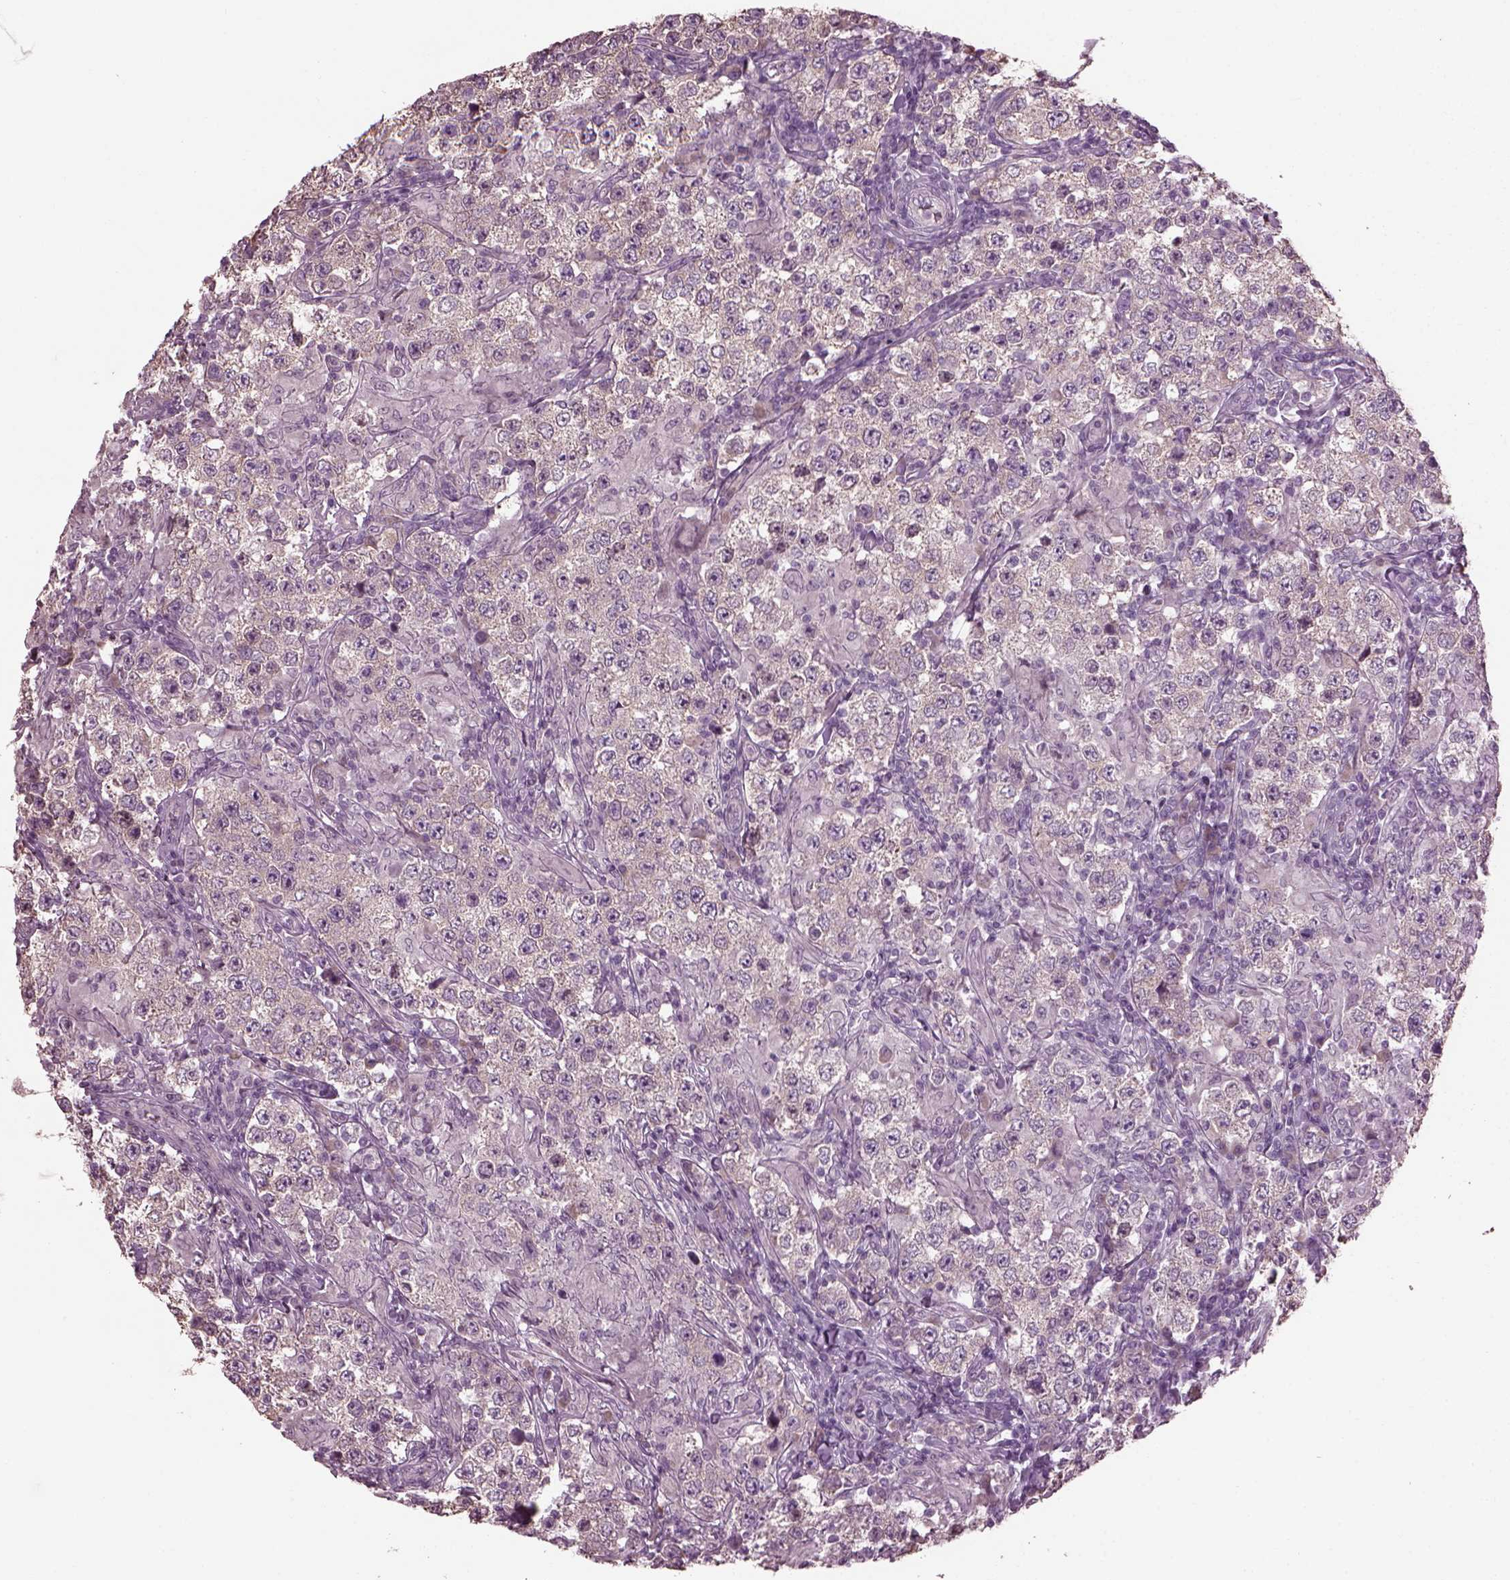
{"staining": {"intensity": "negative", "quantity": "none", "location": "none"}, "tissue": "testis cancer", "cell_type": "Tumor cells", "image_type": "cancer", "snomed": [{"axis": "morphology", "description": "Seminoma, NOS"}, {"axis": "morphology", "description": "Carcinoma, Embryonal, NOS"}, {"axis": "topography", "description": "Testis"}], "caption": "Photomicrograph shows no protein staining in tumor cells of embryonal carcinoma (testis) tissue.", "gene": "CABP5", "patient": {"sex": "male", "age": 41}}